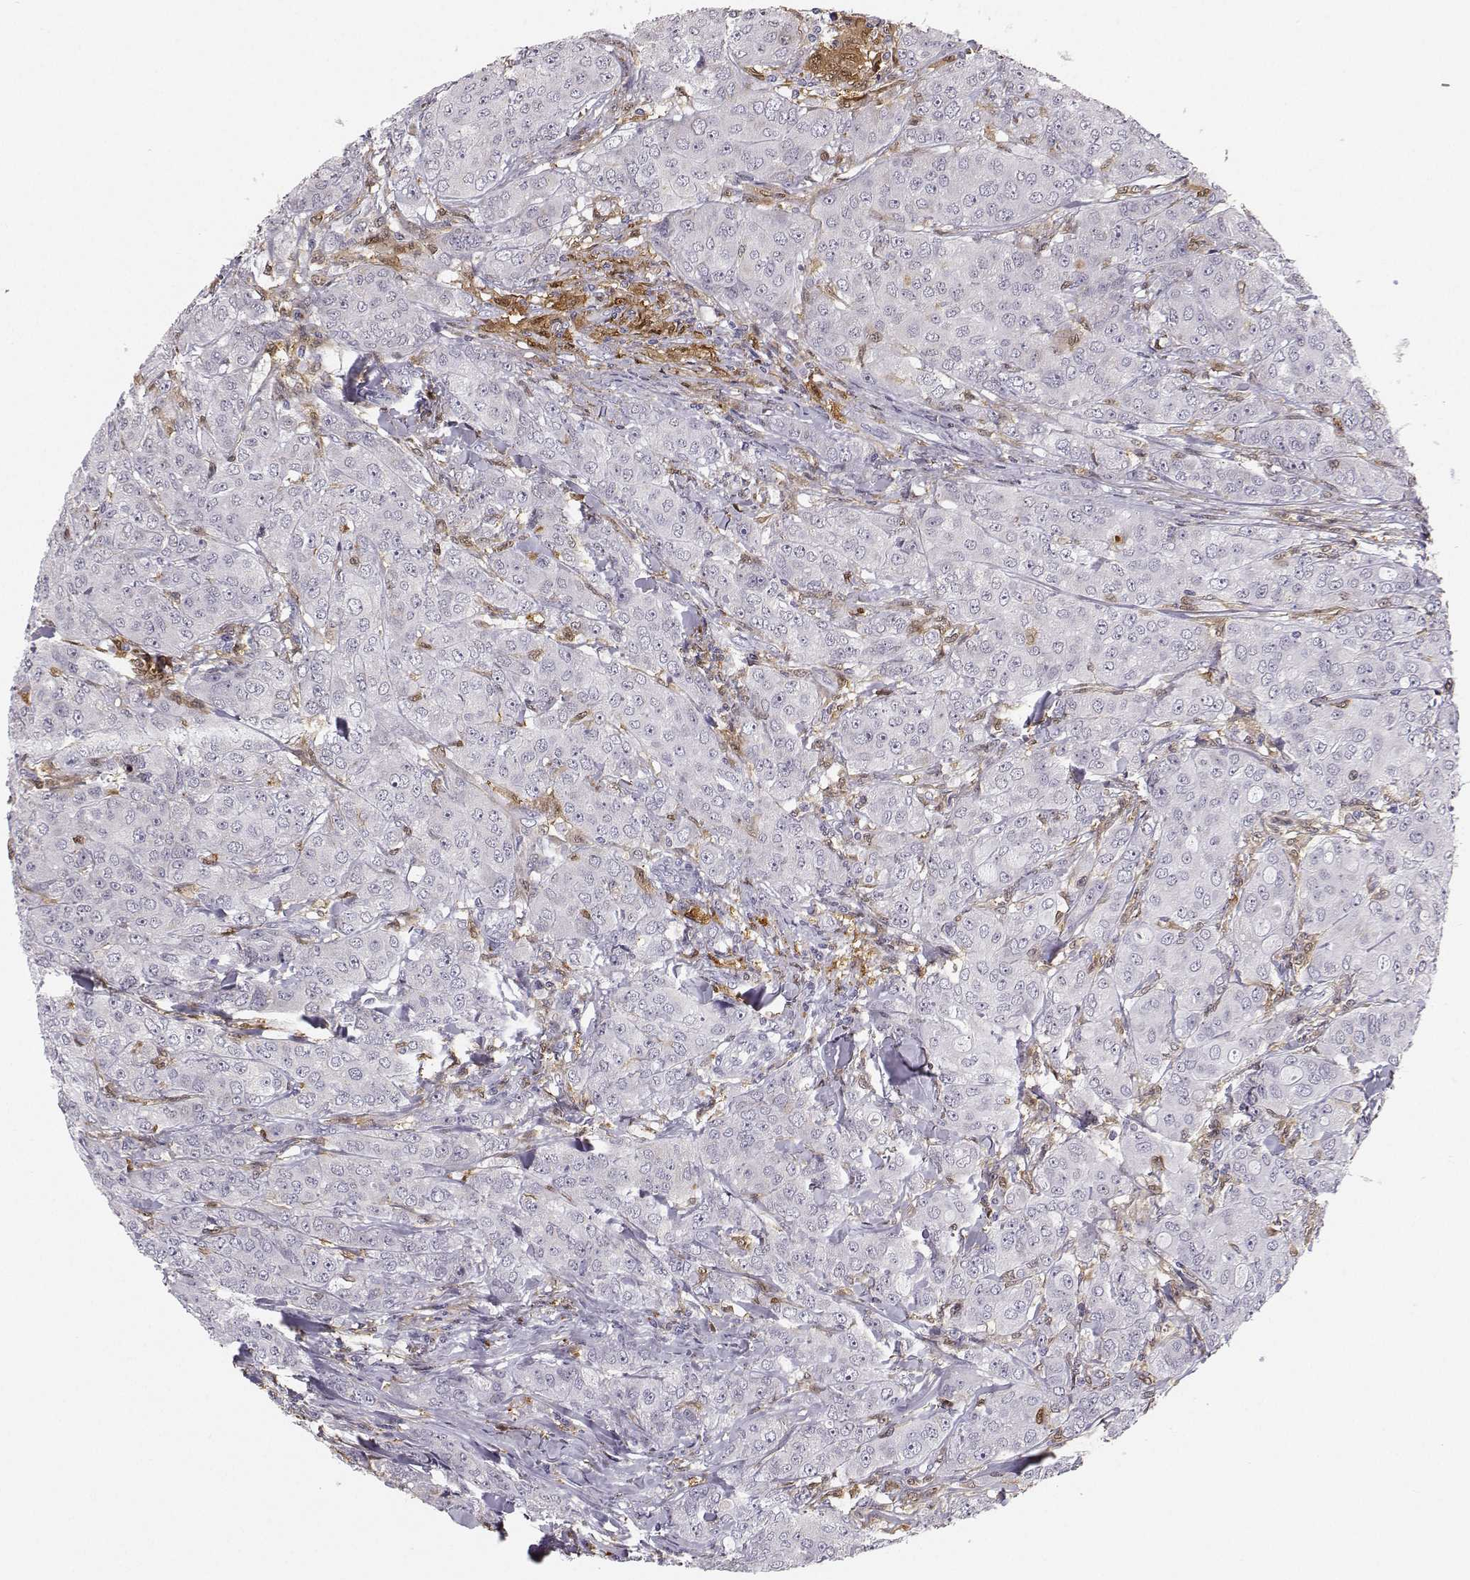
{"staining": {"intensity": "weak", "quantity": "<25%", "location": "cytoplasmic/membranous"}, "tissue": "breast cancer", "cell_type": "Tumor cells", "image_type": "cancer", "snomed": [{"axis": "morphology", "description": "Duct carcinoma"}, {"axis": "topography", "description": "Breast"}], "caption": "An image of invasive ductal carcinoma (breast) stained for a protein displays no brown staining in tumor cells. (Brightfield microscopy of DAB (3,3'-diaminobenzidine) IHC at high magnification).", "gene": "HTR7", "patient": {"sex": "female", "age": 43}}